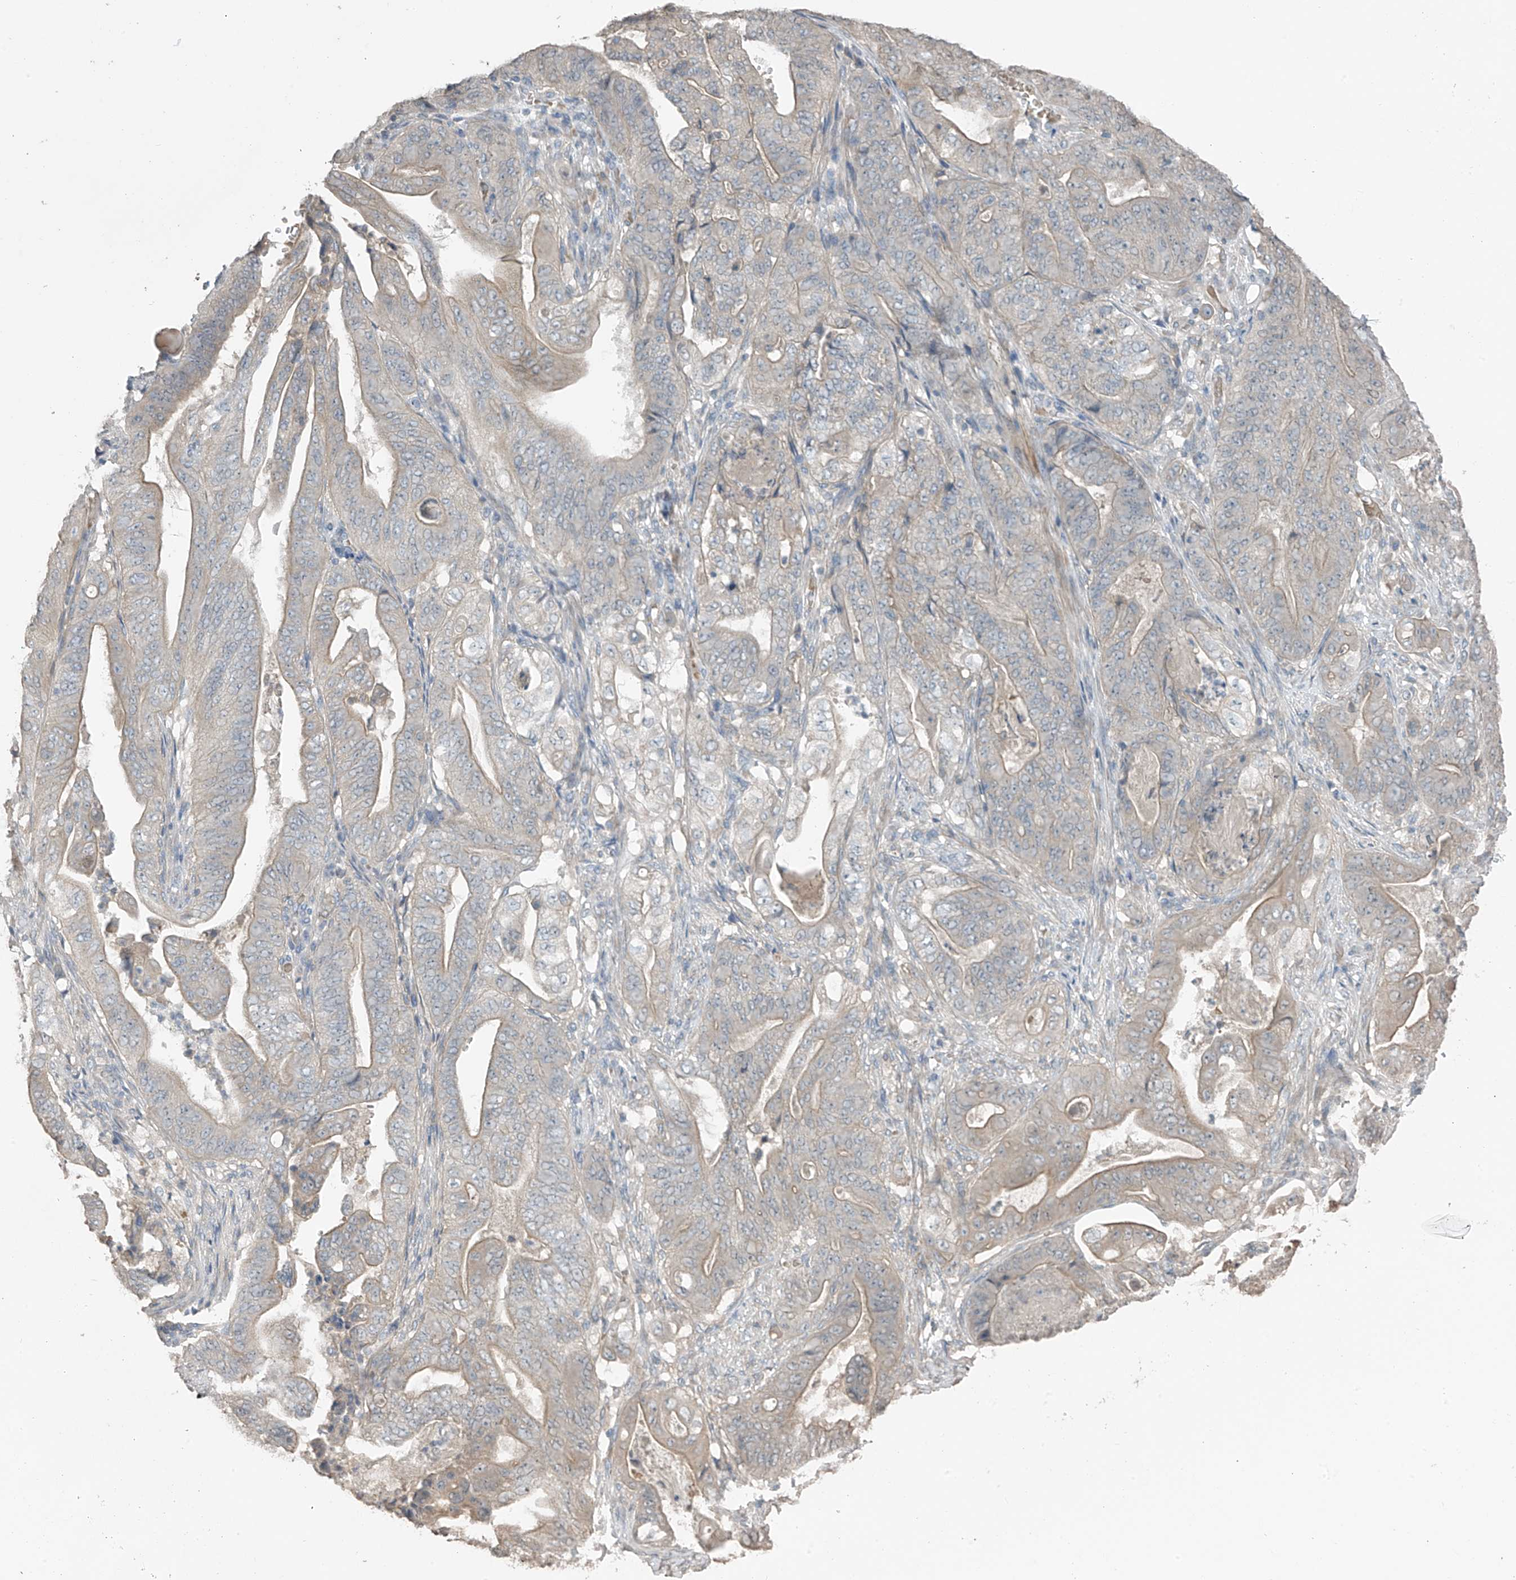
{"staining": {"intensity": "weak", "quantity": "<25%", "location": "cytoplasmic/membranous"}, "tissue": "stomach cancer", "cell_type": "Tumor cells", "image_type": "cancer", "snomed": [{"axis": "morphology", "description": "Adenocarcinoma, NOS"}, {"axis": "topography", "description": "Stomach"}], "caption": "This is a histopathology image of immunohistochemistry (IHC) staining of adenocarcinoma (stomach), which shows no expression in tumor cells.", "gene": "HOXA11", "patient": {"sex": "female", "age": 73}}